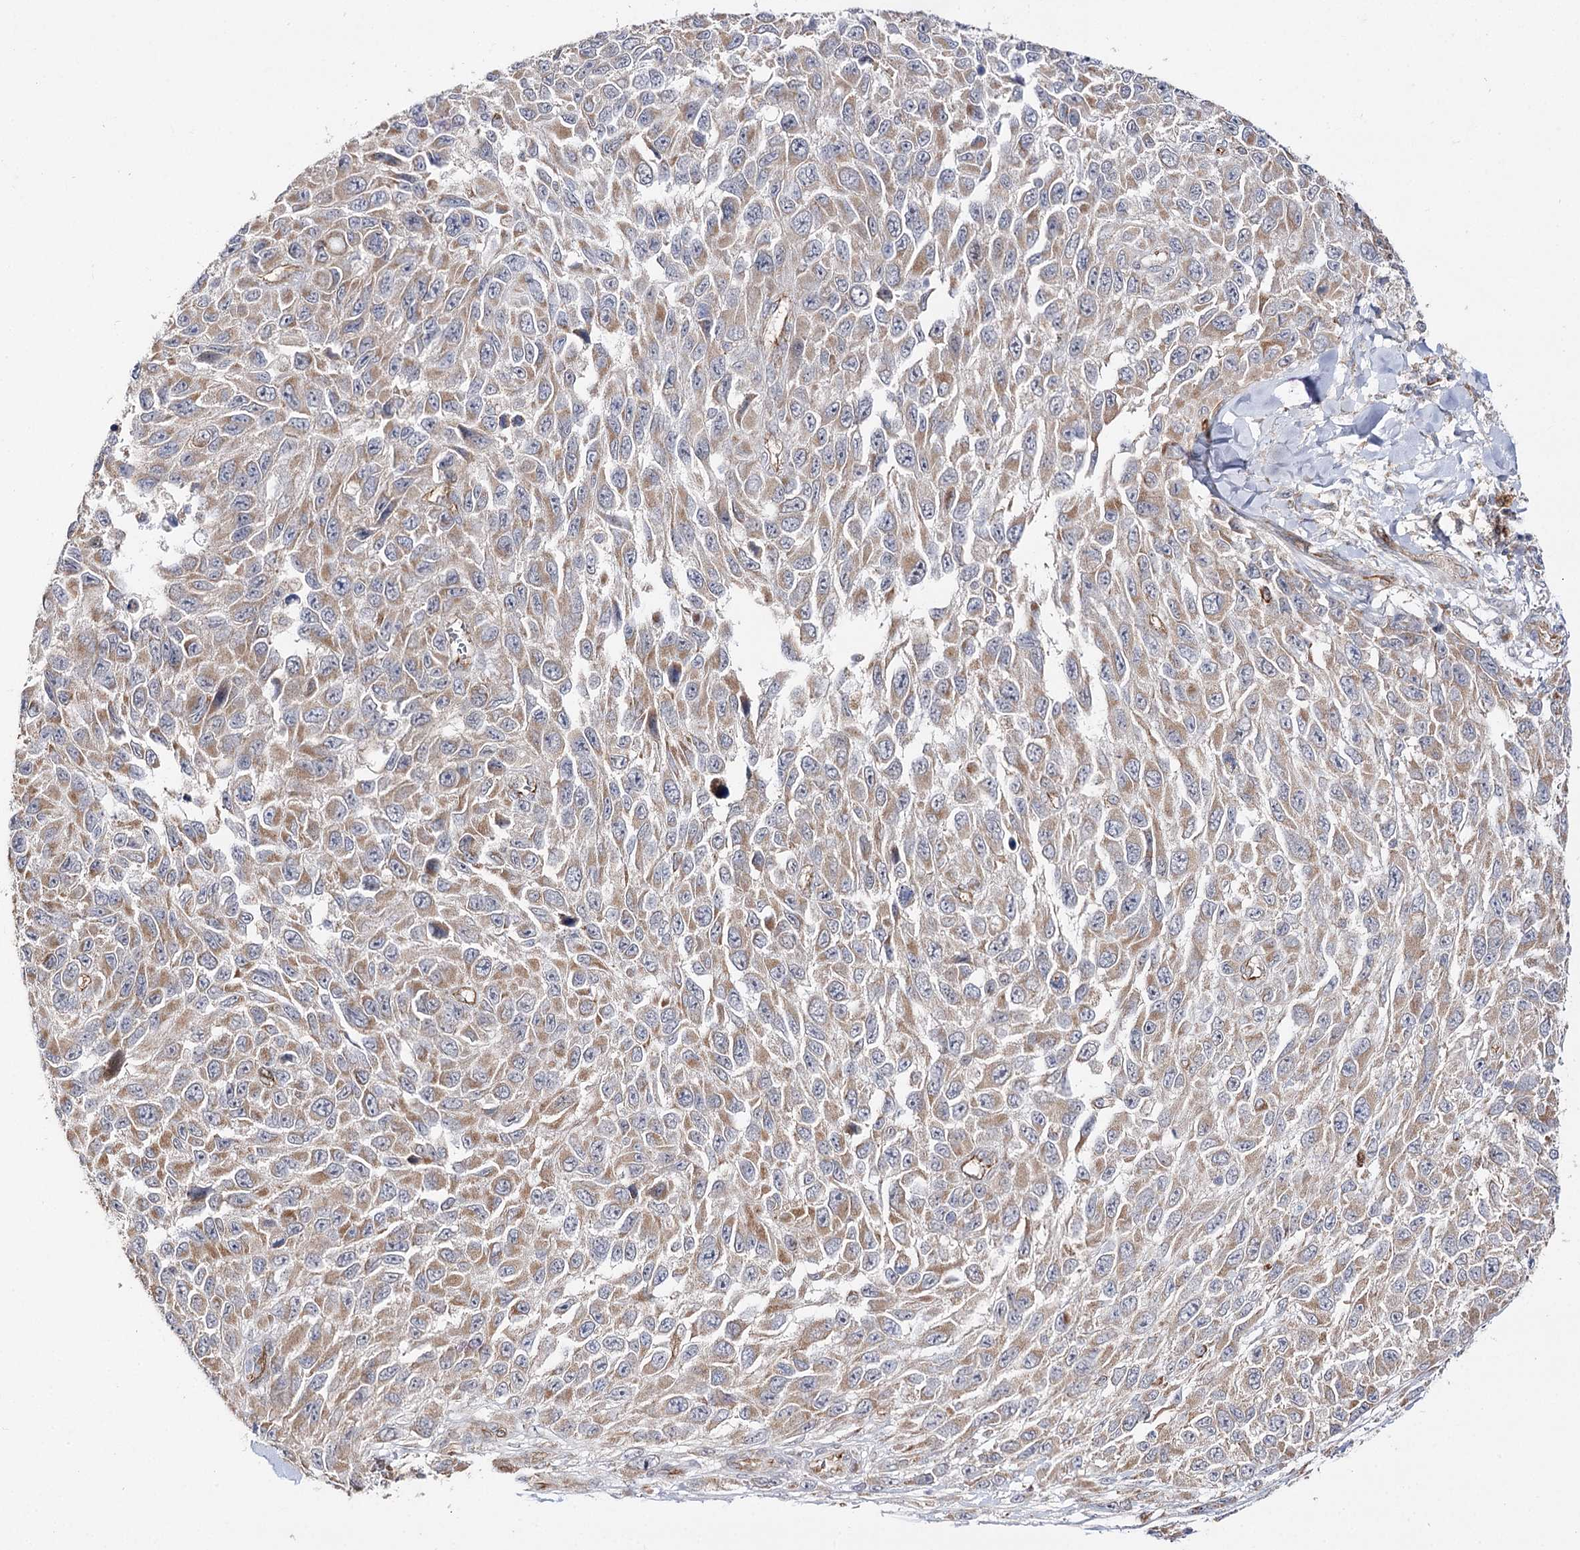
{"staining": {"intensity": "moderate", "quantity": "25%-75%", "location": "cytoplasmic/membranous"}, "tissue": "melanoma", "cell_type": "Tumor cells", "image_type": "cancer", "snomed": [{"axis": "morphology", "description": "Normal tissue, NOS"}, {"axis": "morphology", "description": "Malignant melanoma, NOS"}, {"axis": "topography", "description": "Skin"}], "caption": "Immunohistochemistry of human melanoma exhibits medium levels of moderate cytoplasmic/membranous staining in about 25%-75% of tumor cells.", "gene": "CBR4", "patient": {"sex": "female", "age": 96}}